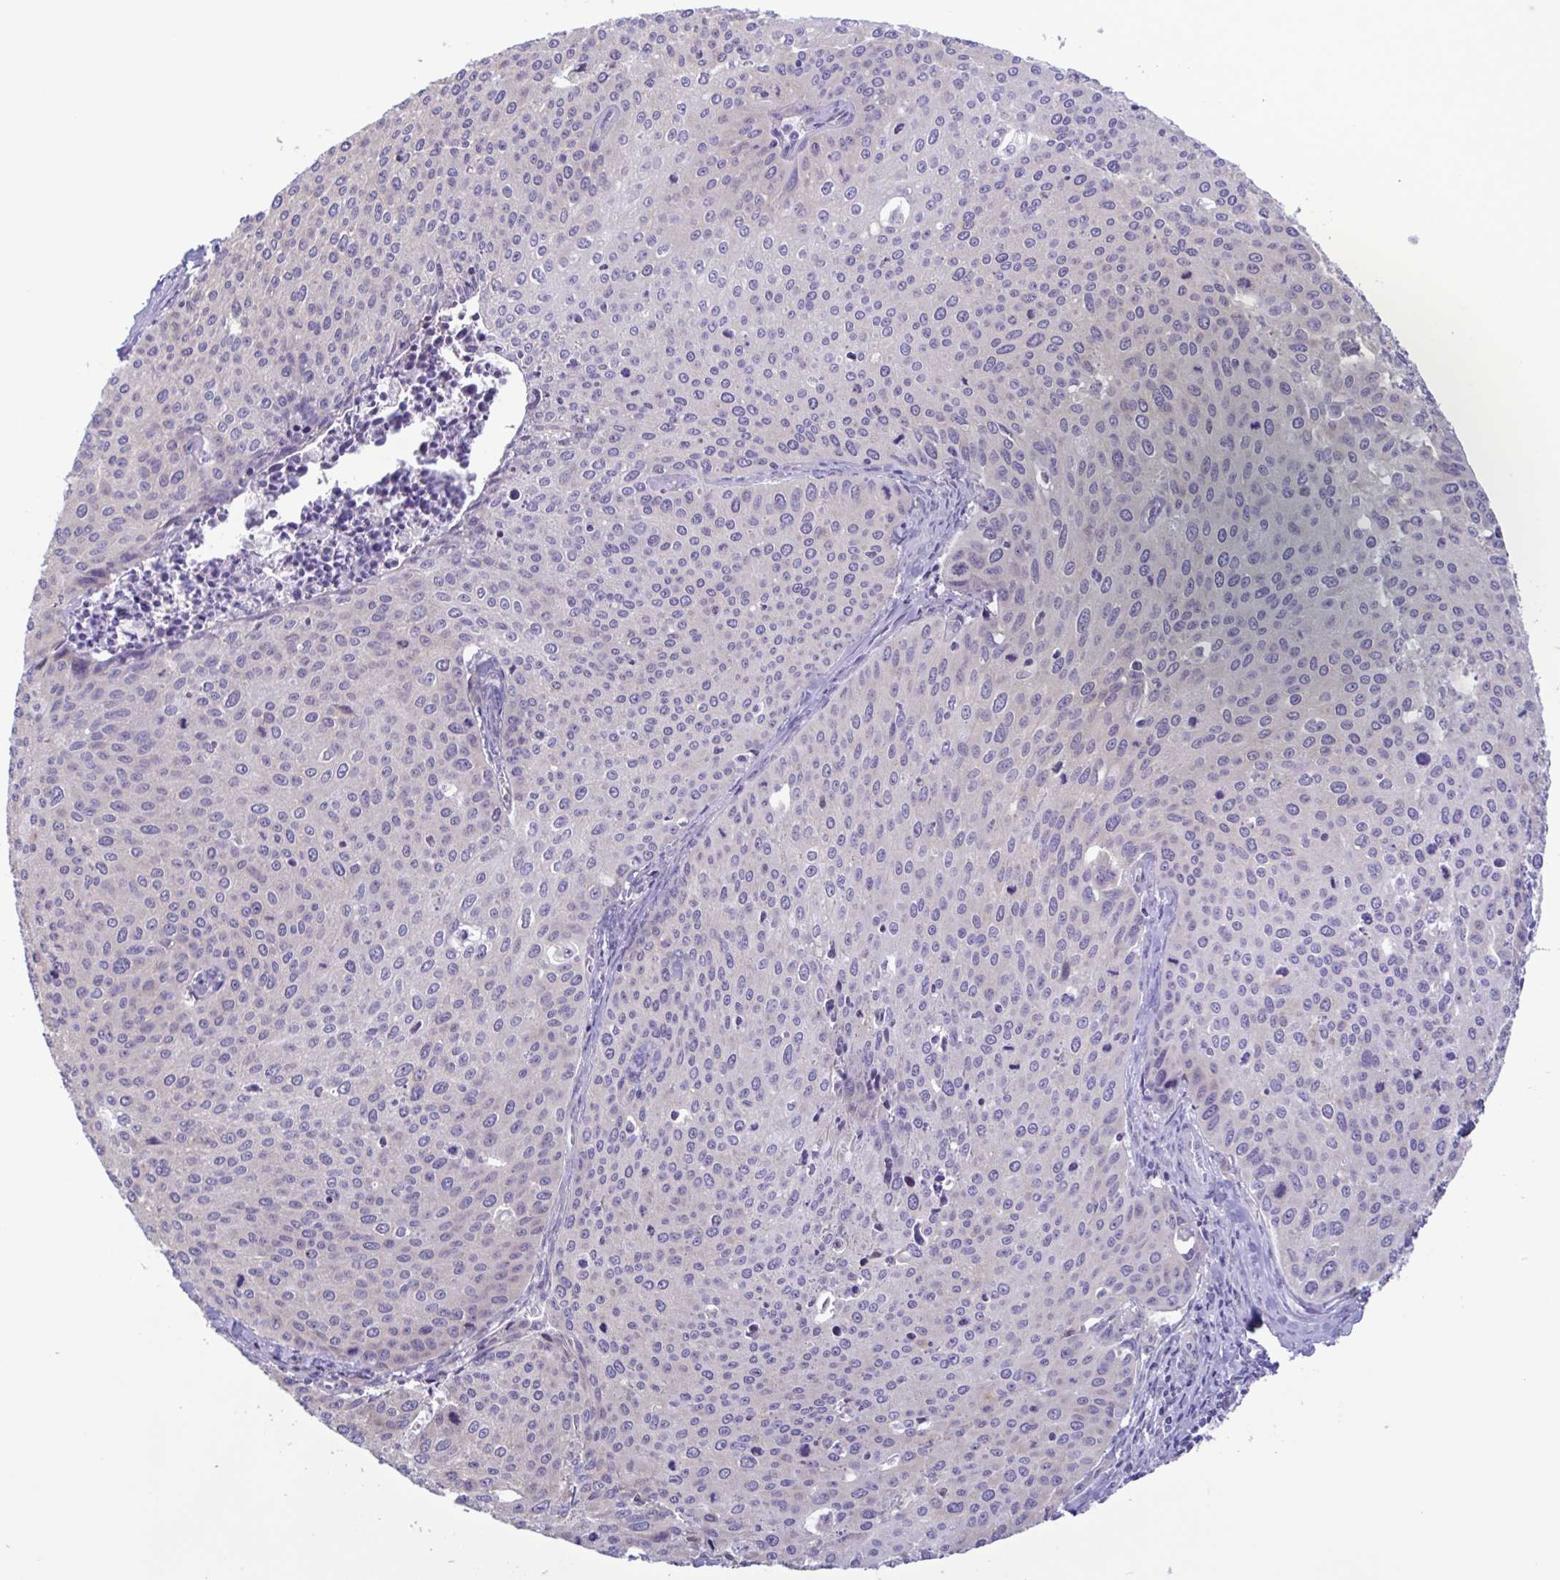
{"staining": {"intensity": "negative", "quantity": "none", "location": "none"}, "tissue": "cervical cancer", "cell_type": "Tumor cells", "image_type": "cancer", "snomed": [{"axis": "morphology", "description": "Squamous cell carcinoma, NOS"}, {"axis": "topography", "description": "Cervix"}], "caption": "Cervical squamous cell carcinoma was stained to show a protein in brown. There is no significant expression in tumor cells.", "gene": "TNNI3", "patient": {"sex": "female", "age": 38}}